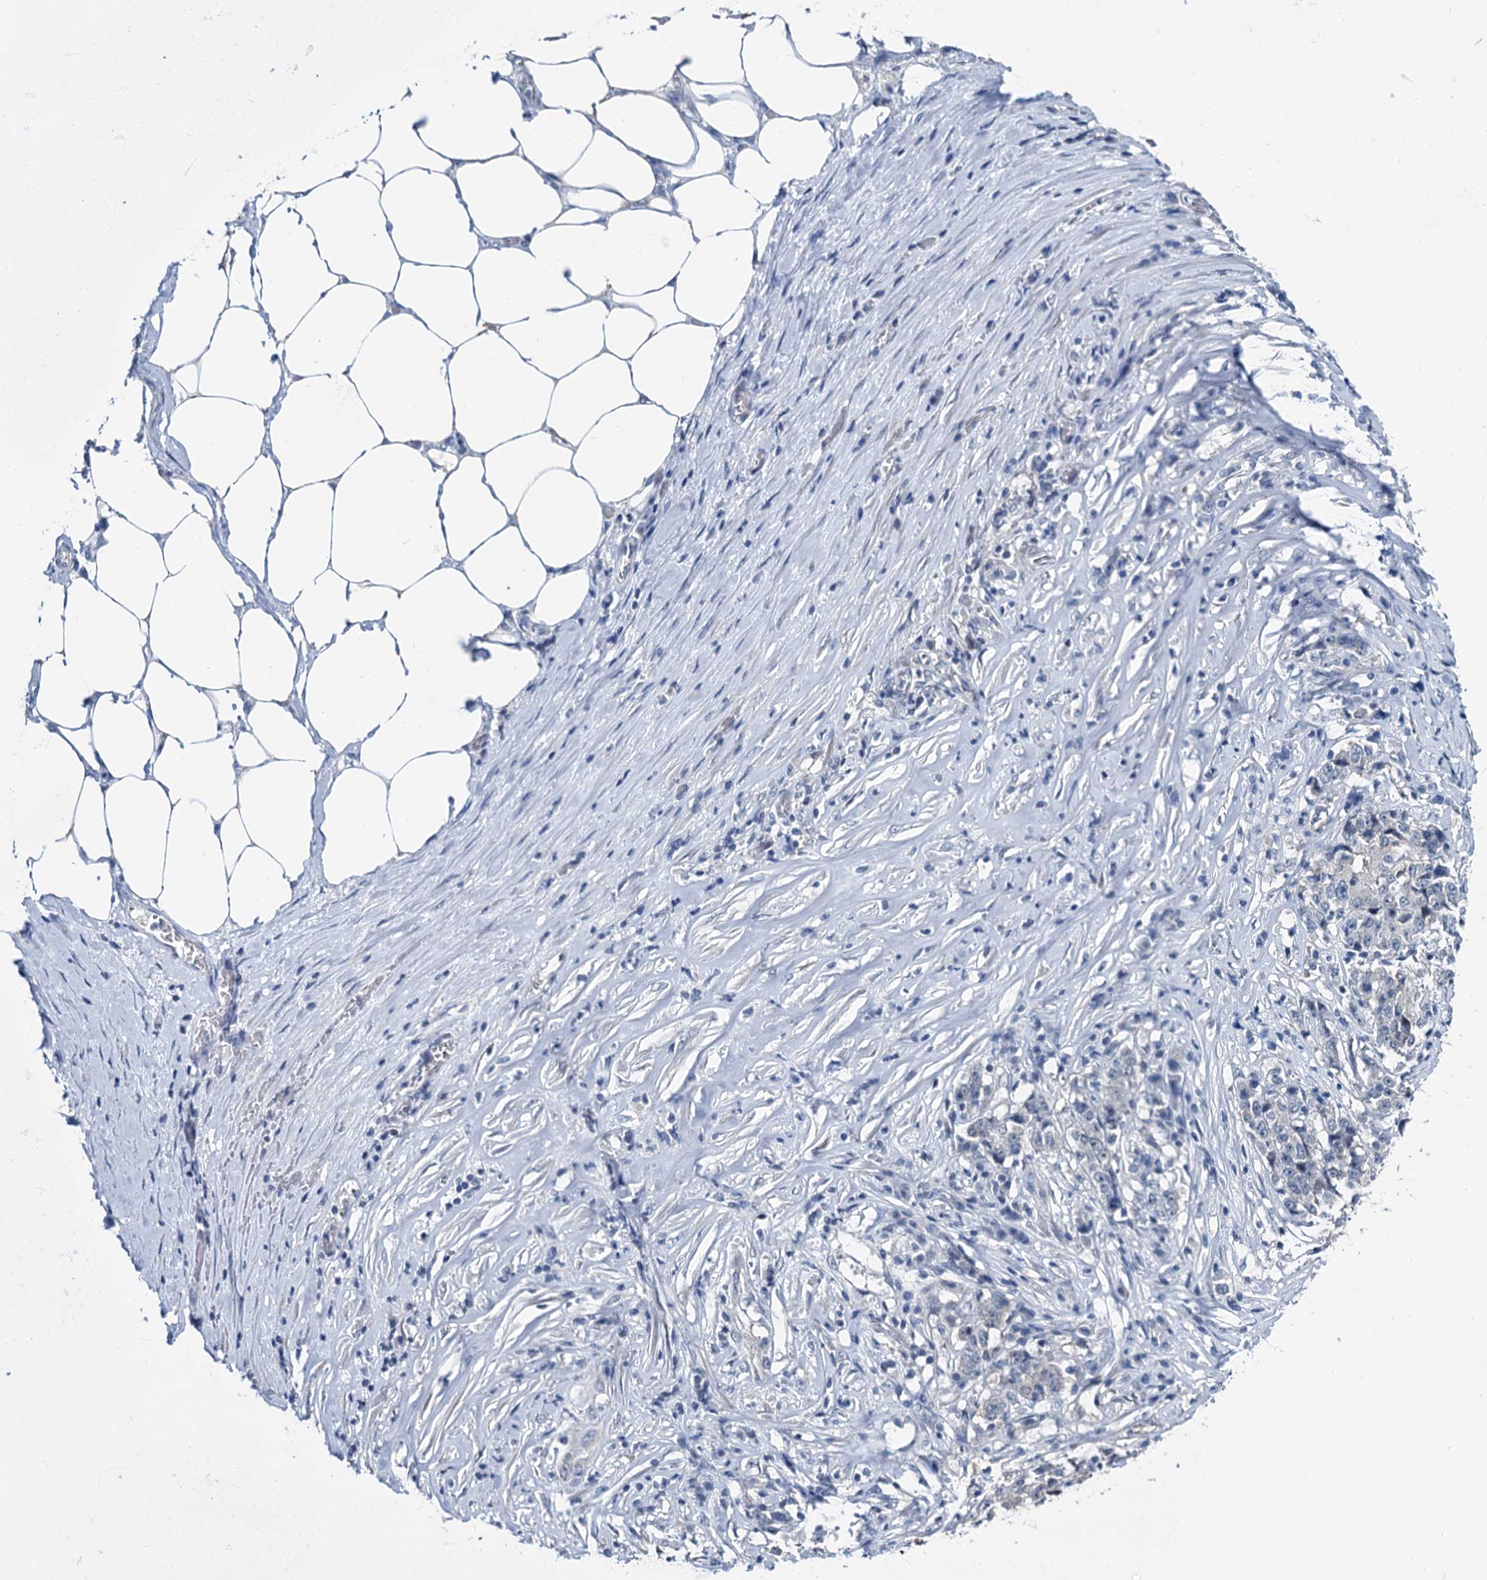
{"staining": {"intensity": "negative", "quantity": "none", "location": "none"}, "tissue": "stomach cancer", "cell_type": "Tumor cells", "image_type": "cancer", "snomed": [{"axis": "morphology", "description": "Adenocarcinoma, NOS"}, {"axis": "topography", "description": "Stomach"}], "caption": "Immunohistochemical staining of stomach adenocarcinoma exhibits no significant positivity in tumor cells.", "gene": "MIOX", "patient": {"sex": "male", "age": 59}}